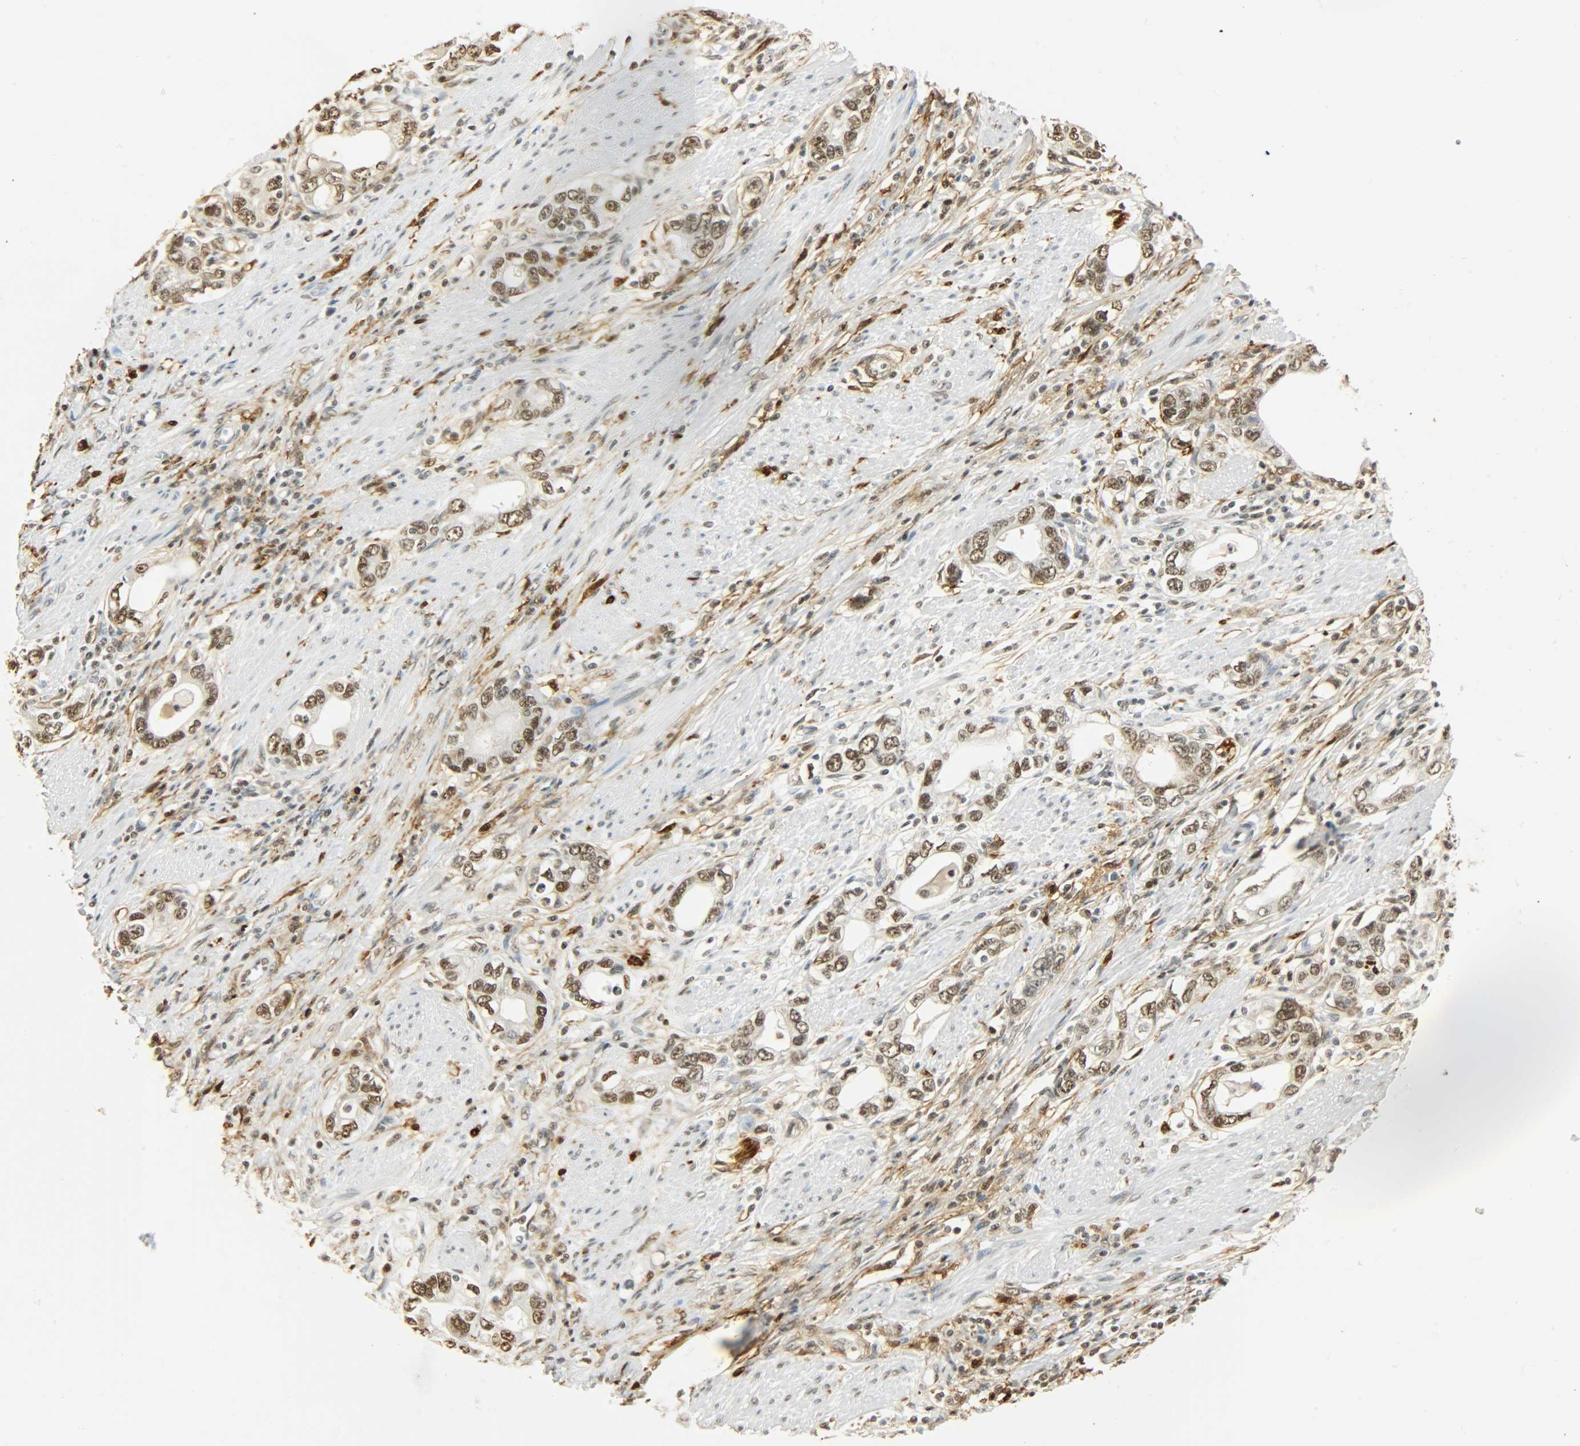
{"staining": {"intensity": "moderate", "quantity": ">75%", "location": "nuclear"}, "tissue": "stomach cancer", "cell_type": "Tumor cells", "image_type": "cancer", "snomed": [{"axis": "morphology", "description": "Adenocarcinoma, NOS"}, {"axis": "topography", "description": "Stomach, lower"}], "caption": "High-power microscopy captured an immunohistochemistry photomicrograph of stomach adenocarcinoma, revealing moderate nuclear positivity in approximately >75% of tumor cells.", "gene": "NGFR", "patient": {"sex": "female", "age": 93}}